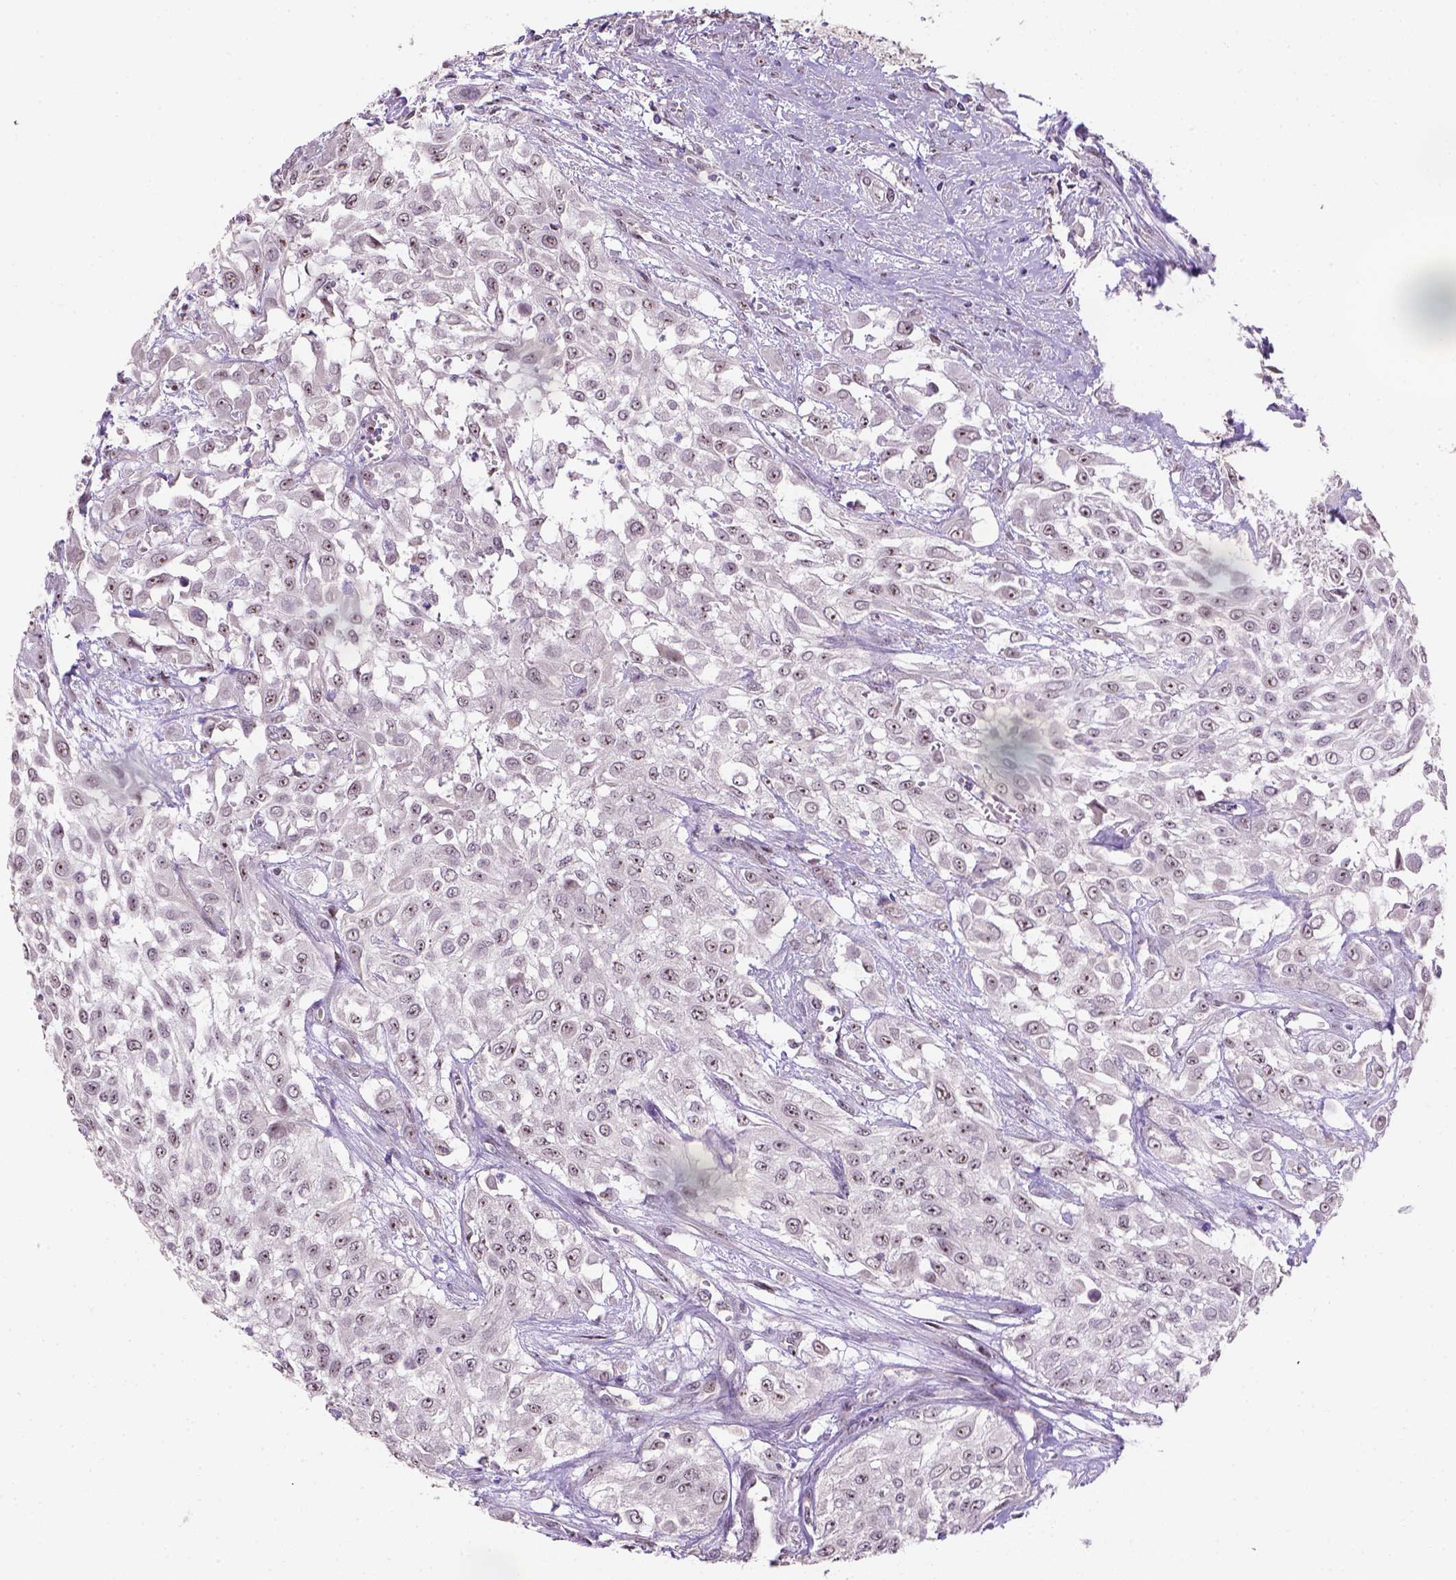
{"staining": {"intensity": "strong", "quantity": ">75%", "location": "nuclear"}, "tissue": "urothelial cancer", "cell_type": "Tumor cells", "image_type": "cancer", "snomed": [{"axis": "morphology", "description": "Urothelial carcinoma, High grade"}, {"axis": "topography", "description": "Urinary bladder"}], "caption": "Urothelial carcinoma (high-grade) tissue displays strong nuclear staining in about >75% of tumor cells", "gene": "DDX50", "patient": {"sex": "male", "age": 57}}